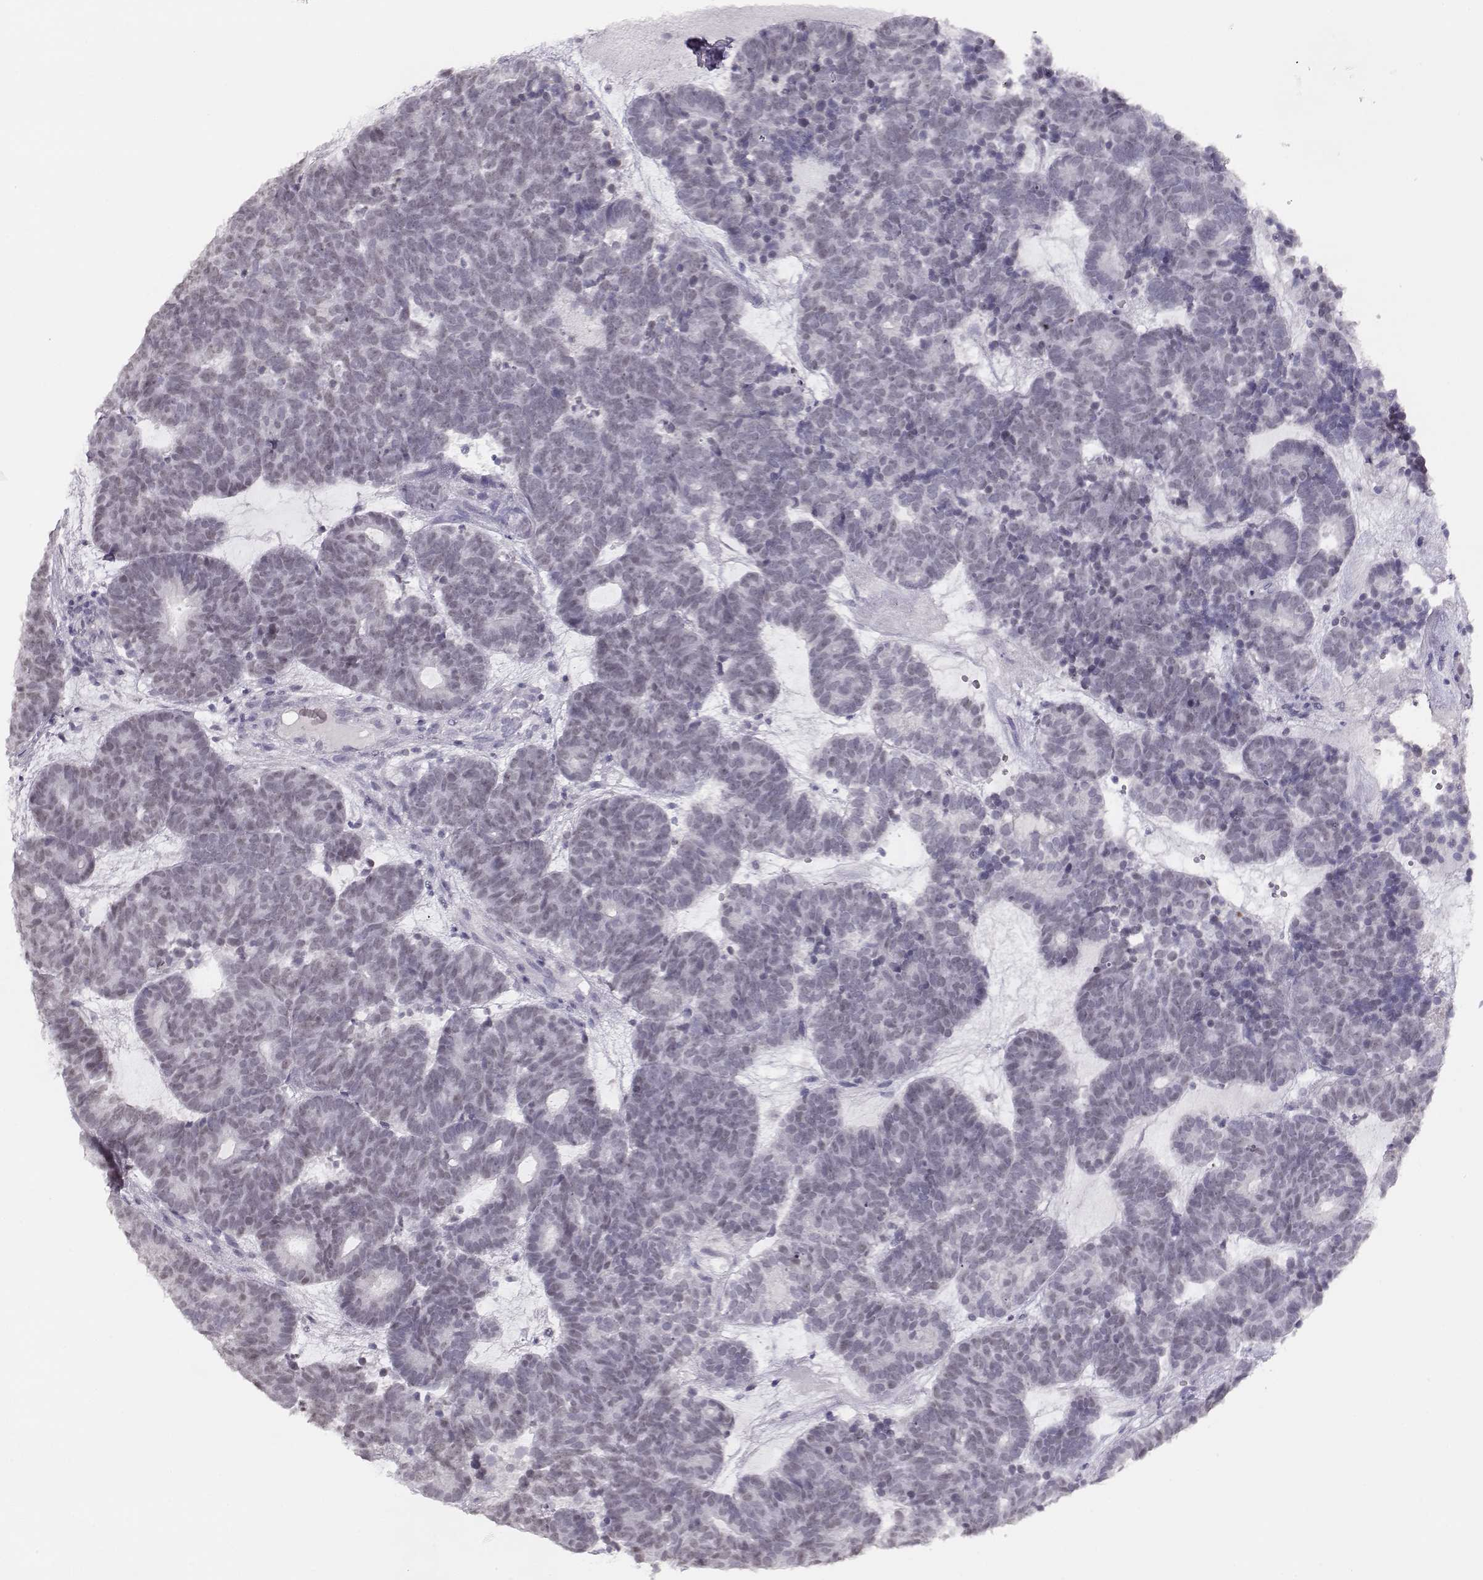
{"staining": {"intensity": "negative", "quantity": "none", "location": "none"}, "tissue": "head and neck cancer", "cell_type": "Tumor cells", "image_type": "cancer", "snomed": [{"axis": "morphology", "description": "Adenocarcinoma, NOS"}, {"axis": "topography", "description": "Head-Neck"}], "caption": "A photomicrograph of adenocarcinoma (head and neck) stained for a protein reveals no brown staining in tumor cells.", "gene": "IMPG1", "patient": {"sex": "female", "age": 81}}